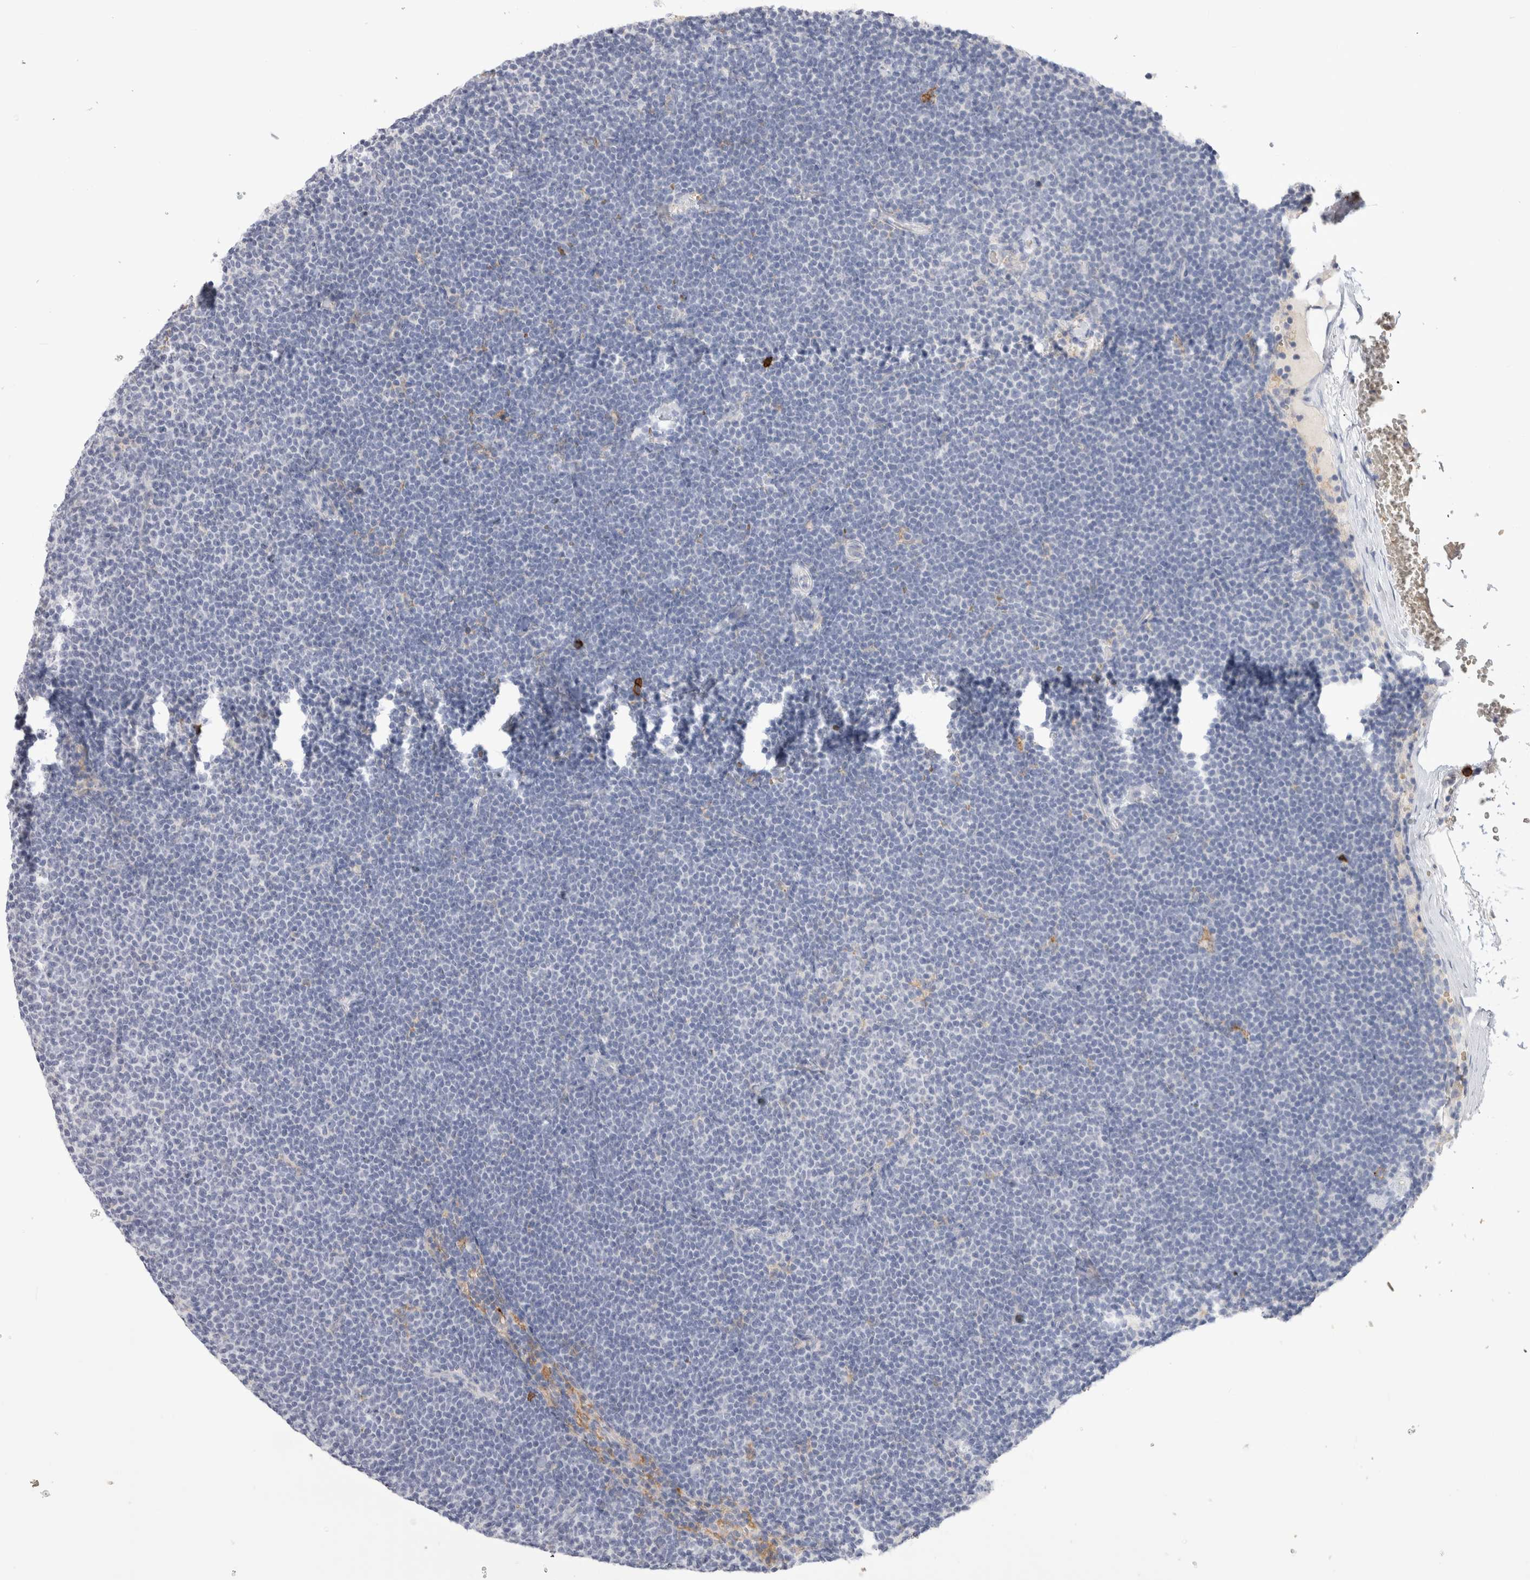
{"staining": {"intensity": "negative", "quantity": "none", "location": "none"}, "tissue": "lymphoma", "cell_type": "Tumor cells", "image_type": "cancer", "snomed": [{"axis": "morphology", "description": "Malignant lymphoma, non-Hodgkin's type, Low grade"}, {"axis": "topography", "description": "Lymph node"}], "caption": "Histopathology image shows no protein positivity in tumor cells of lymphoma tissue. (Brightfield microscopy of DAB (3,3'-diaminobenzidine) IHC at high magnification).", "gene": "CD38", "patient": {"sex": "female", "age": 53}}